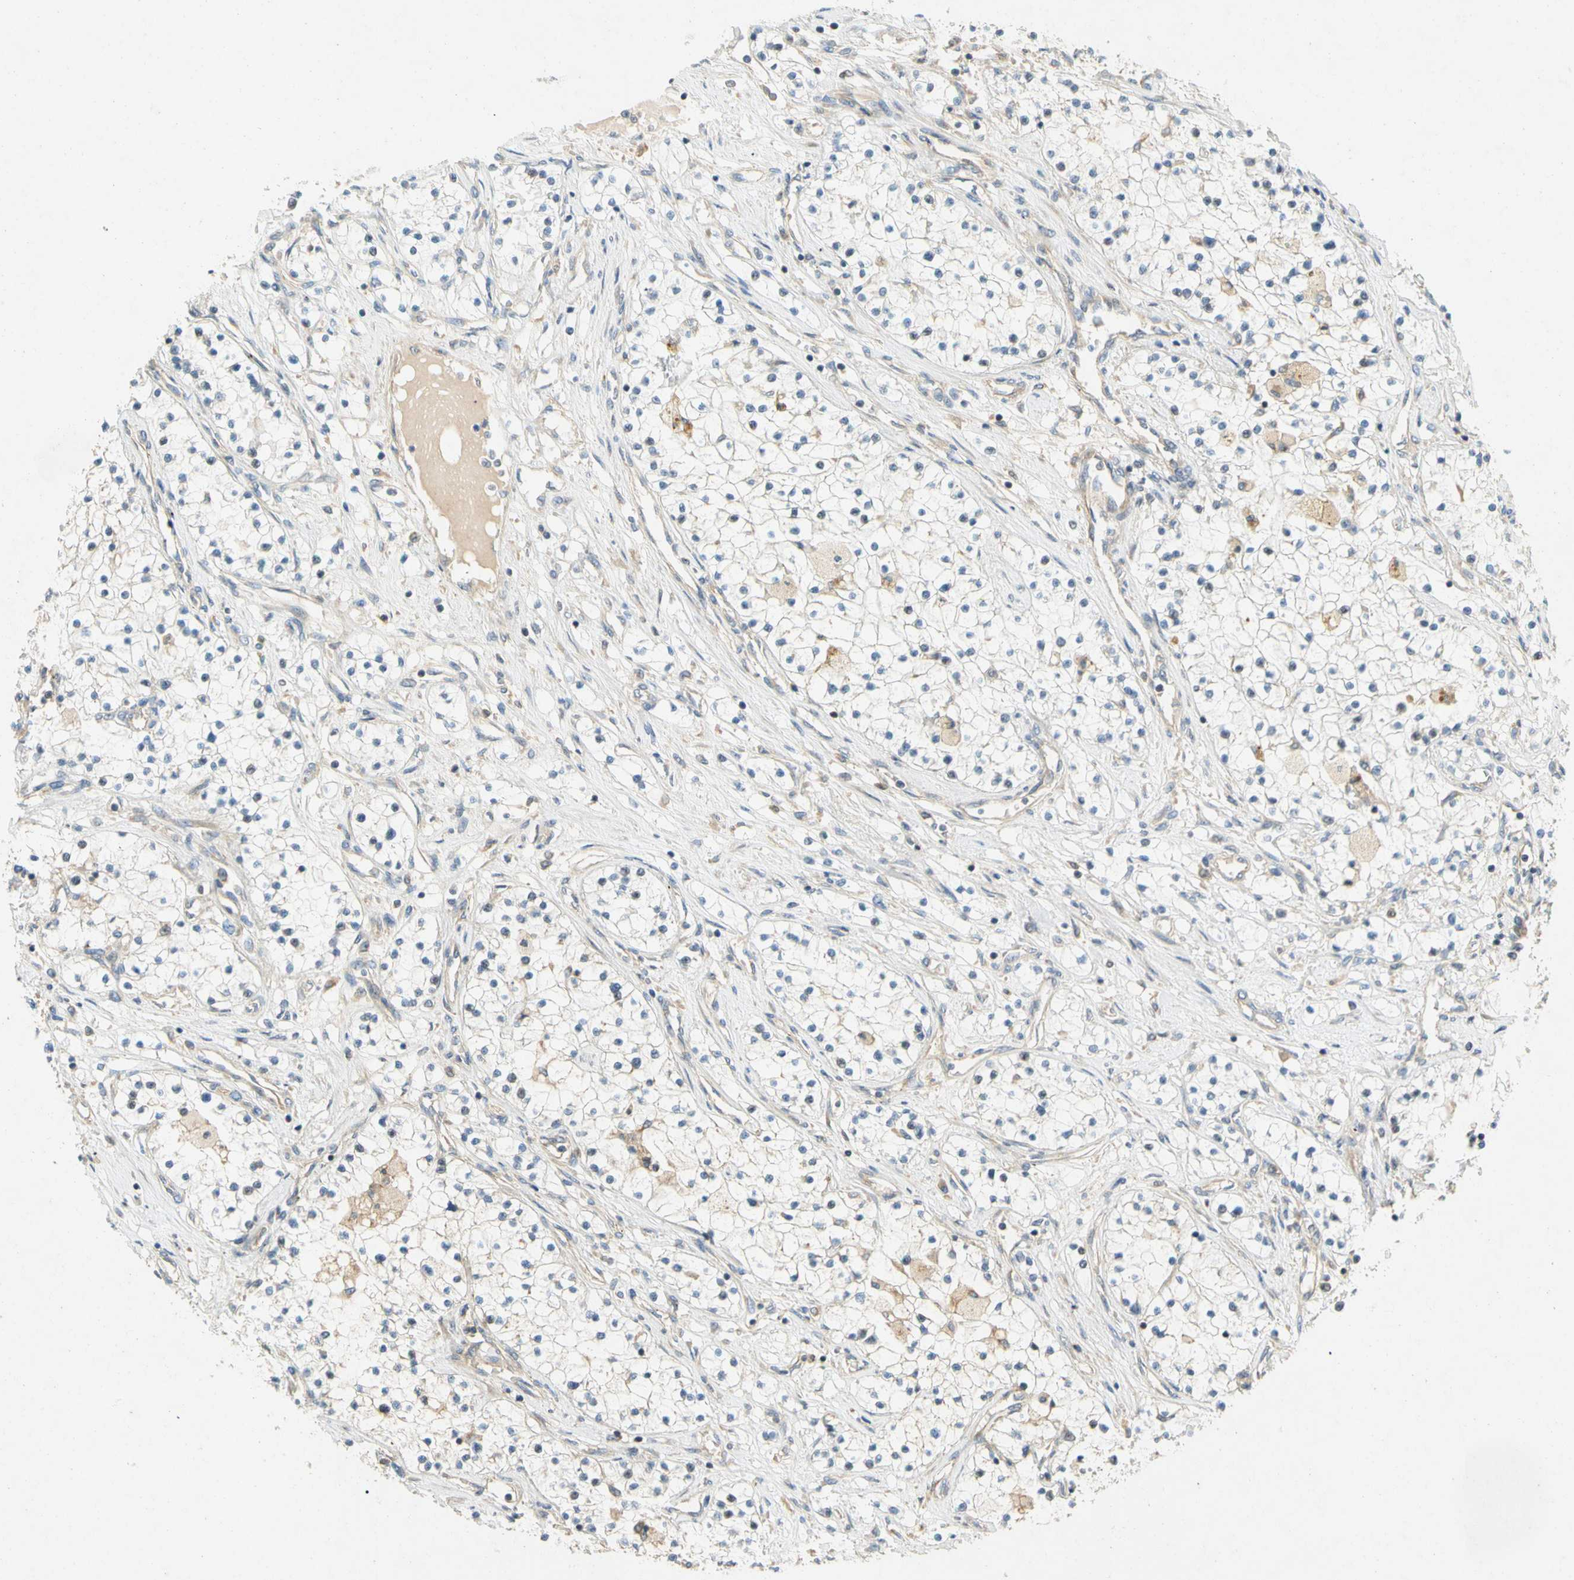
{"staining": {"intensity": "negative", "quantity": "none", "location": "none"}, "tissue": "renal cancer", "cell_type": "Tumor cells", "image_type": "cancer", "snomed": [{"axis": "morphology", "description": "Adenocarcinoma, NOS"}, {"axis": "topography", "description": "Kidney"}], "caption": "The immunohistochemistry (IHC) micrograph has no significant positivity in tumor cells of adenocarcinoma (renal) tissue.", "gene": "GATD1", "patient": {"sex": "male", "age": 68}}